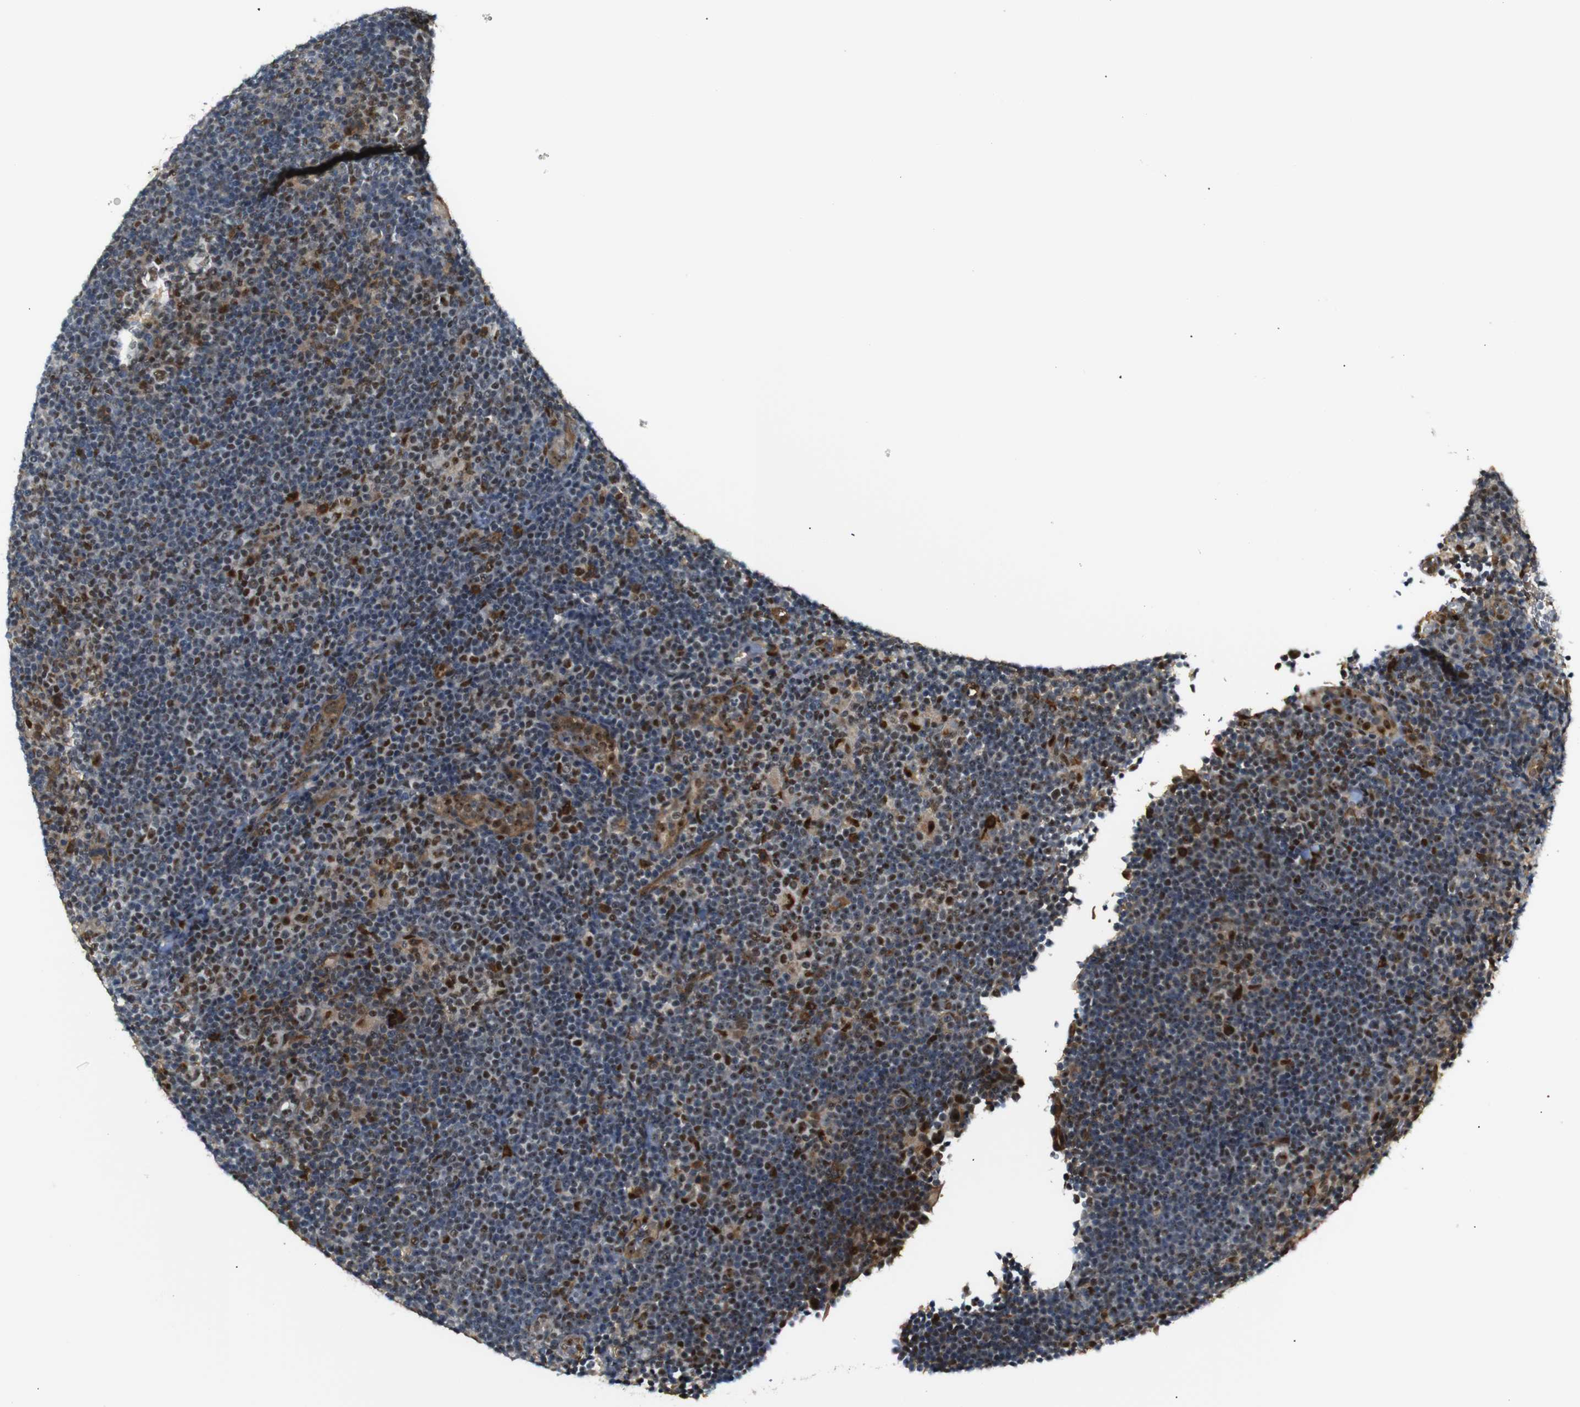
{"staining": {"intensity": "strong", "quantity": ">75%", "location": "nuclear"}, "tissue": "lymphoma", "cell_type": "Tumor cells", "image_type": "cancer", "snomed": [{"axis": "morphology", "description": "Hodgkin's disease, NOS"}, {"axis": "topography", "description": "Lymph node"}], "caption": "Immunohistochemistry (IHC) micrograph of human Hodgkin's disease stained for a protein (brown), which demonstrates high levels of strong nuclear expression in about >75% of tumor cells.", "gene": "PARN", "patient": {"sex": "female", "age": 57}}